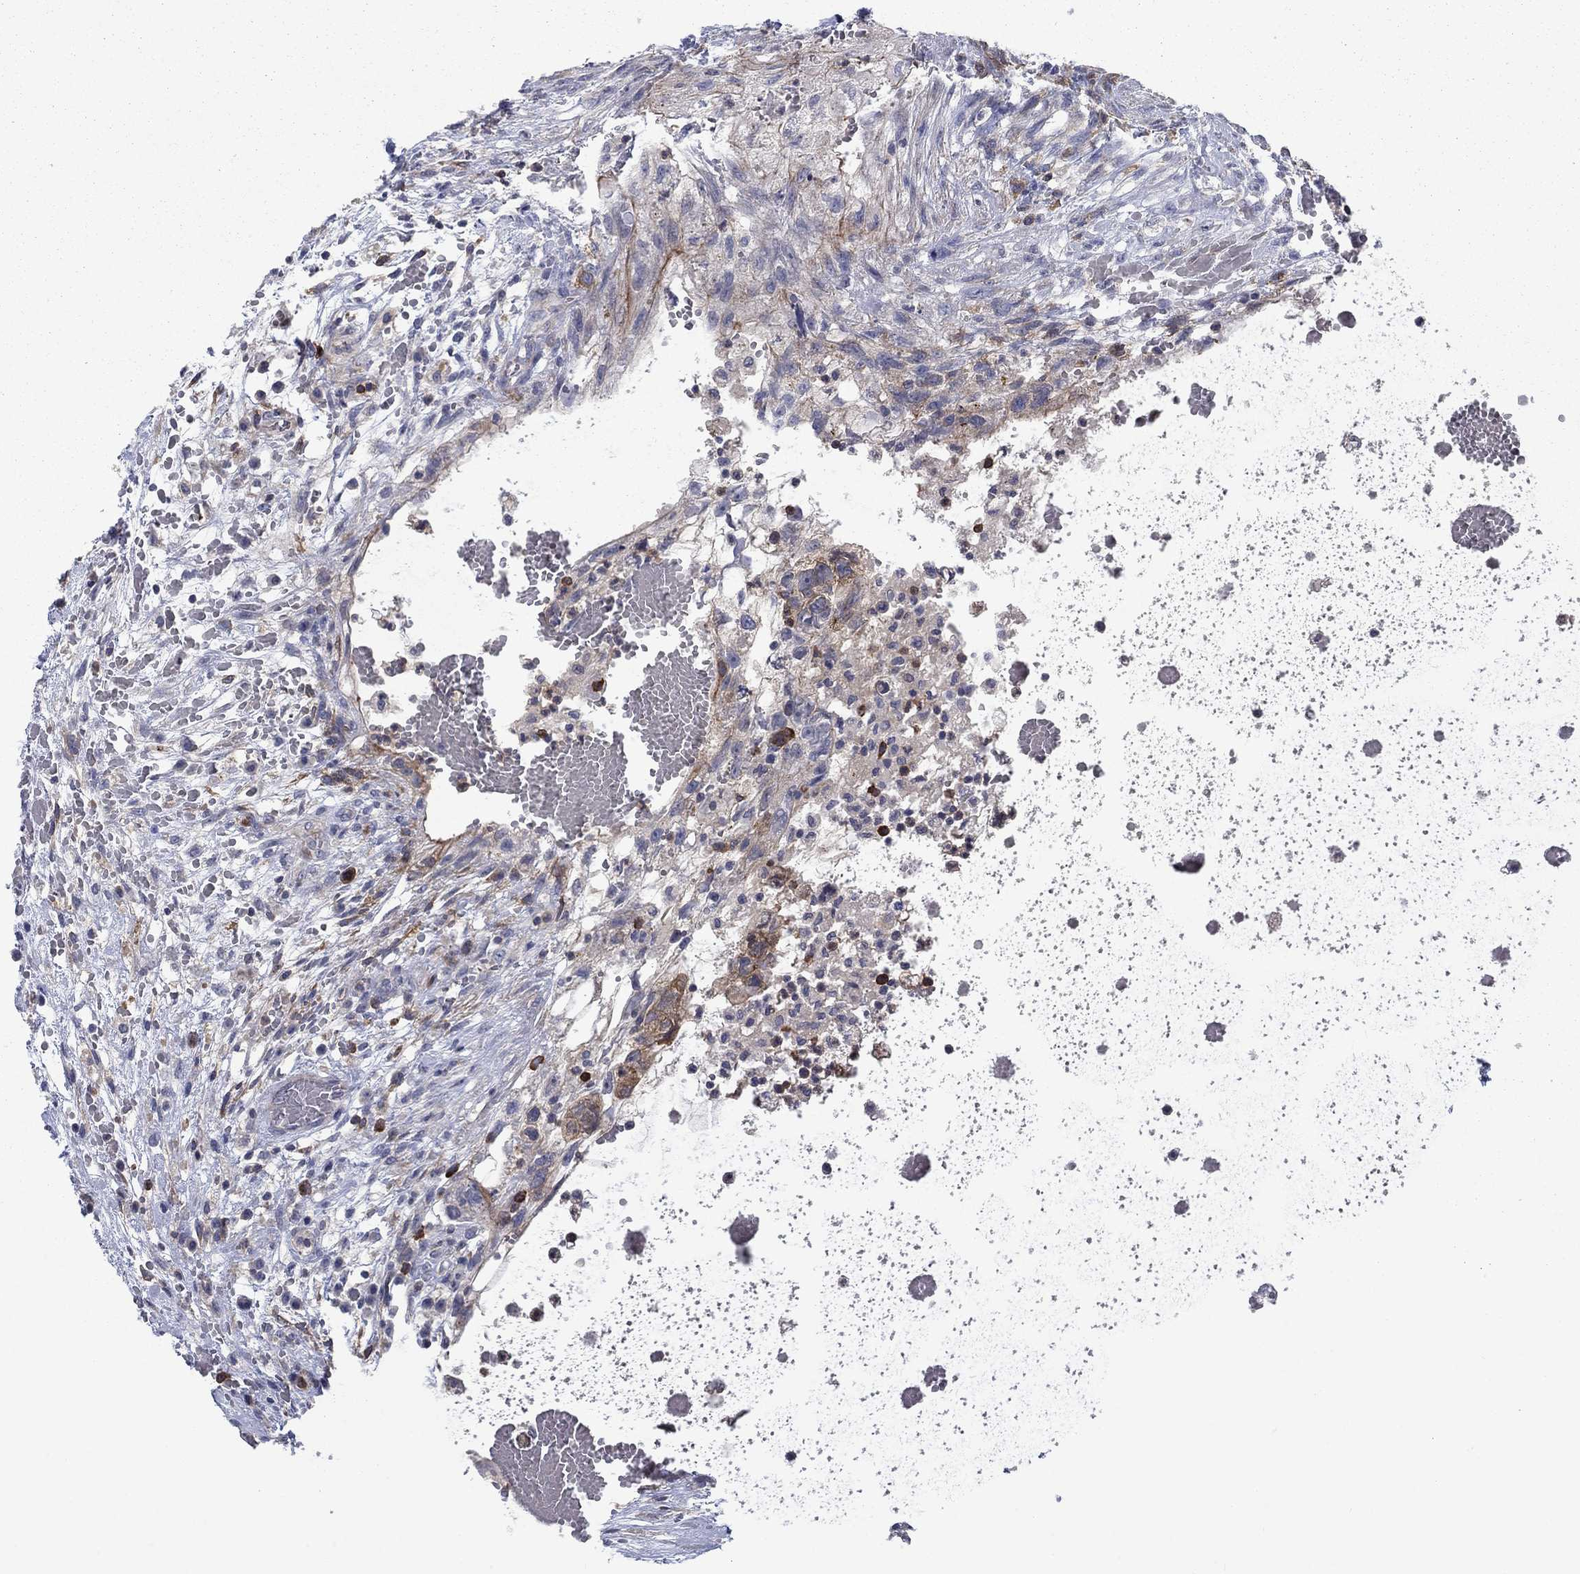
{"staining": {"intensity": "negative", "quantity": "none", "location": "none"}, "tissue": "testis cancer", "cell_type": "Tumor cells", "image_type": "cancer", "snomed": [{"axis": "morphology", "description": "Normal tissue, NOS"}, {"axis": "morphology", "description": "Carcinoma, Embryonal, NOS"}, {"axis": "topography", "description": "Testis"}, {"axis": "topography", "description": "Epididymis"}], "caption": "Testis cancer (embryonal carcinoma) stained for a protein using immunohistochemistry exhibits no expression tumor cells.", "gene": "KIF15", "patient": {"sex": "male", "age": 32}}